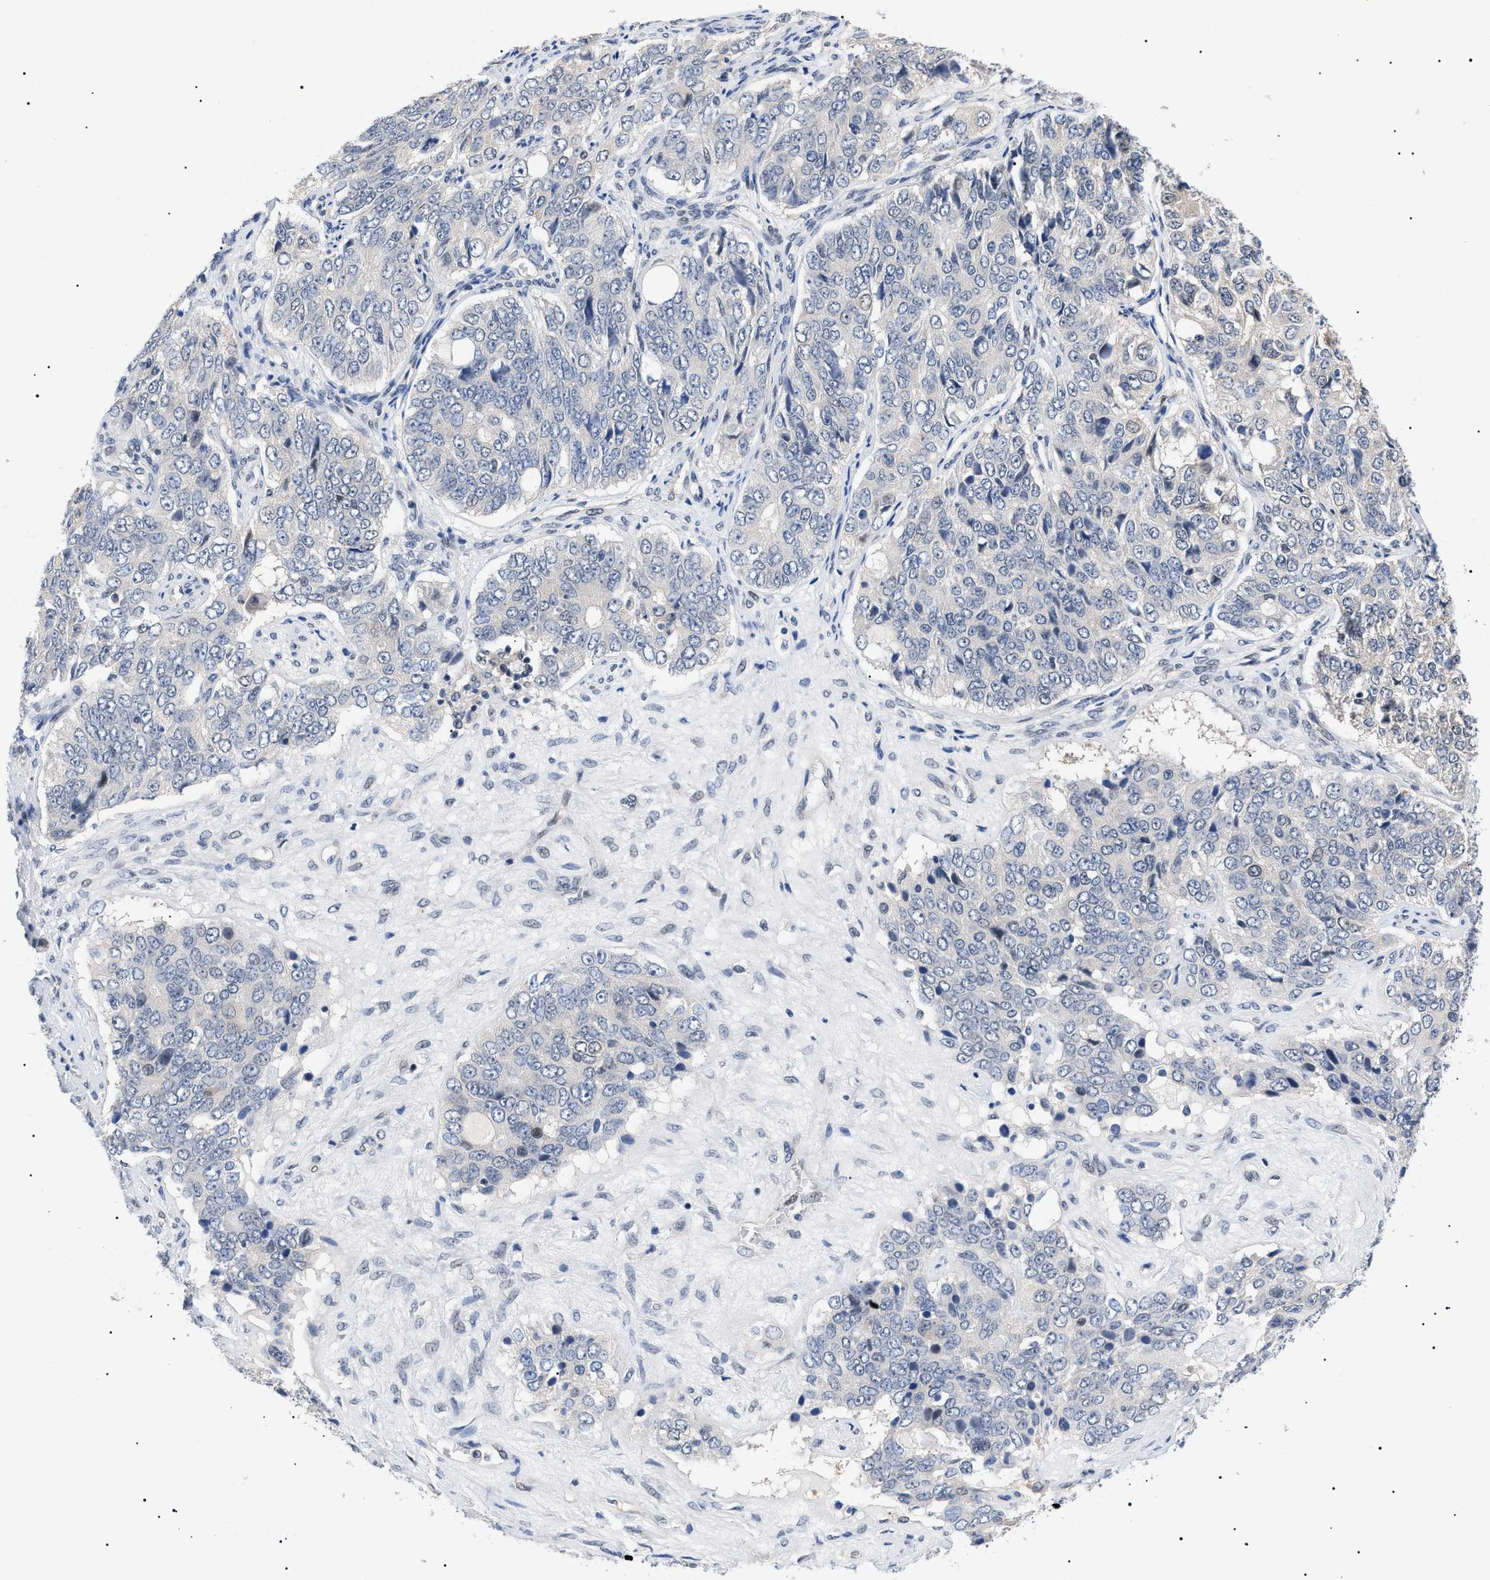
{"staining": {"intensity": "negative", "quantity": "none", "location": "none"}, "tissue": "ovarian cancer", "cell_type": "Tumor cells", "image_type": "cancer", "snomed": [{"axis": "morphology", "description": "Carcinoma, endometroid"}, {"axis": "topography", "description": "Ovary"}], "caption": "Tumor cells show no significant protein expression in ovarian endometroid carcinoma.", "gene": "GARRE1", "patient": {"sex": "female", "age": 51}}